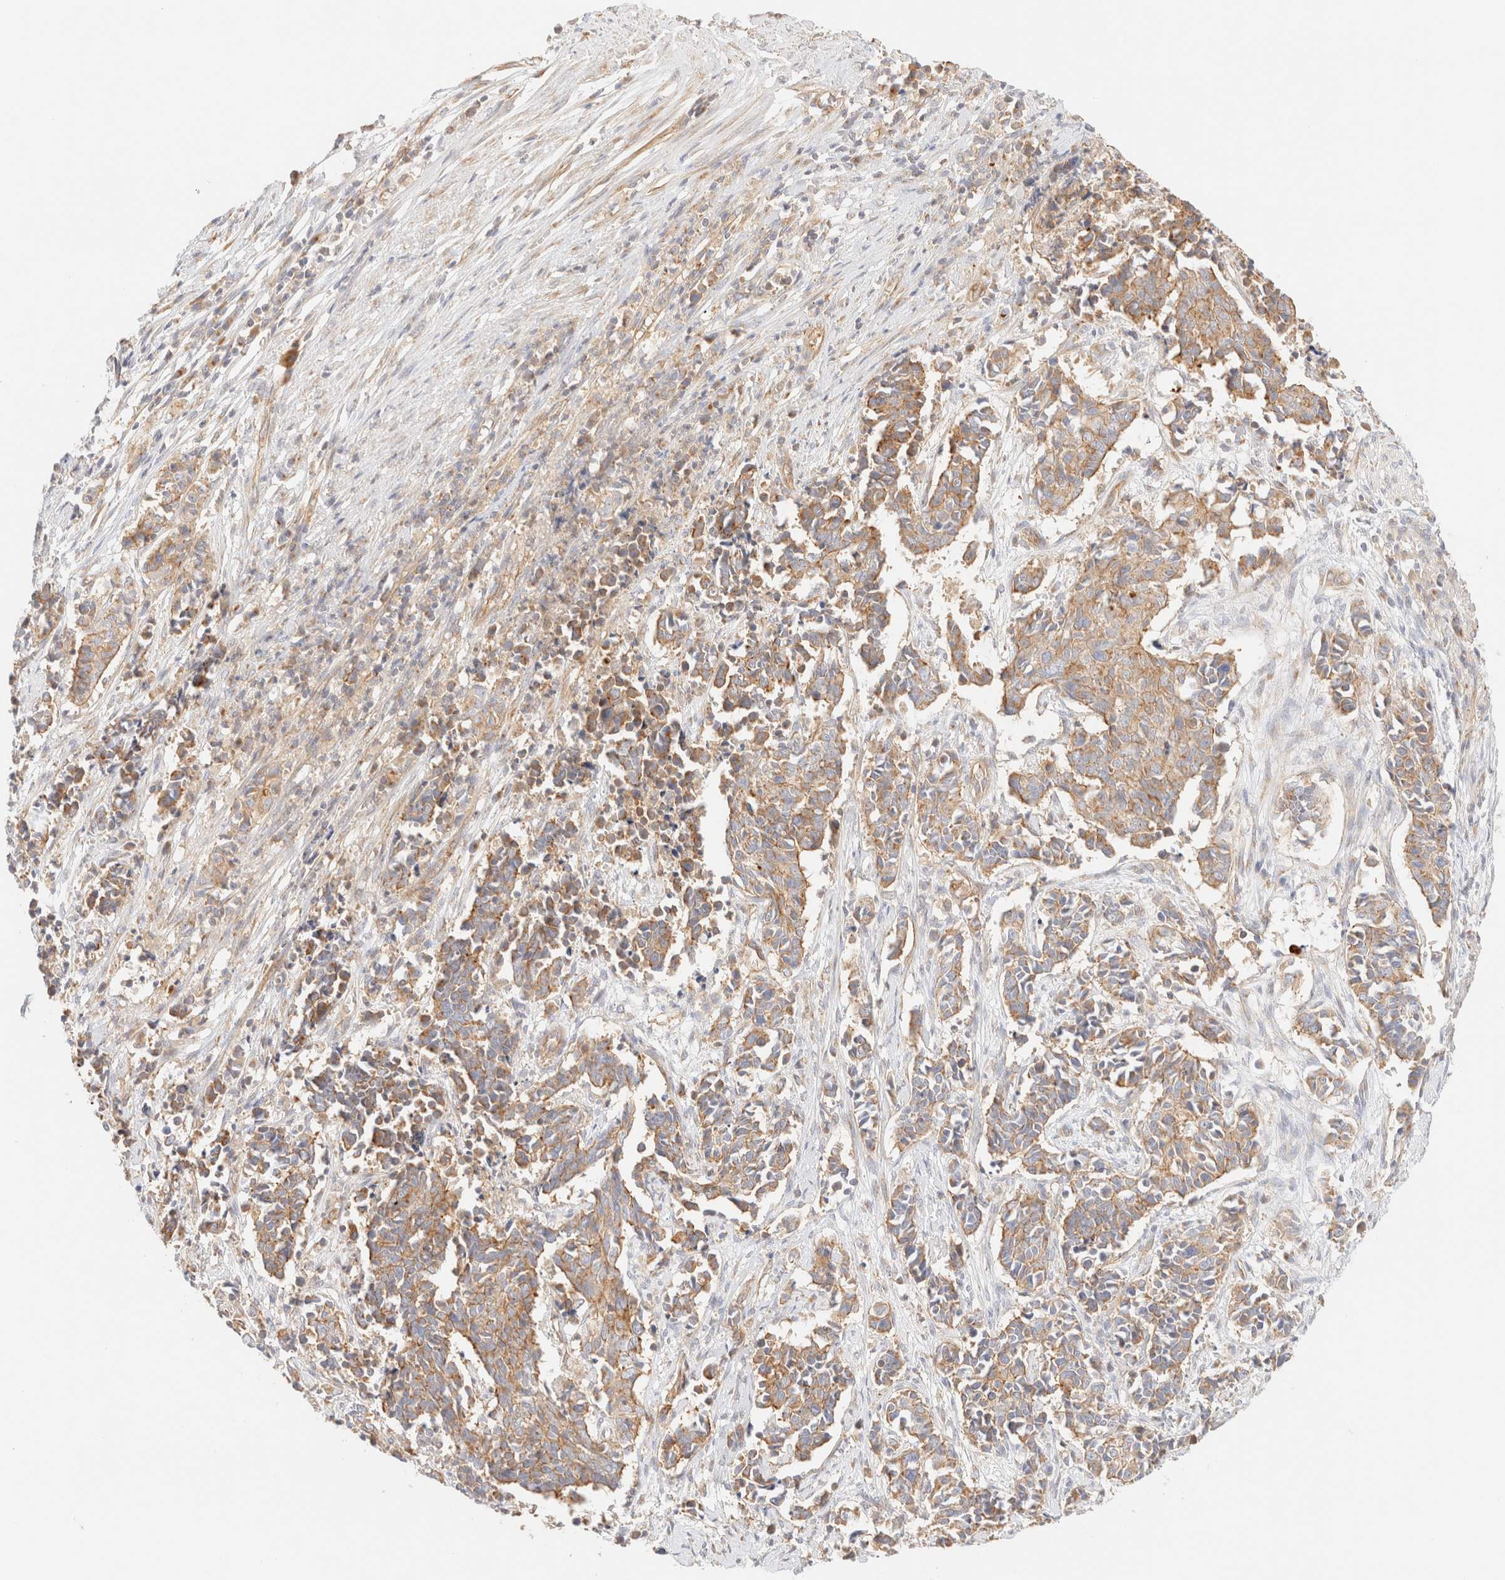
{"staining": {"intensity": "moderate", "quantity": ">75%", "location": "cytoplasmic/membranous"}, "tissue": "cervical cancer", "cell_type": "Tumor cells", "image_type": "cancer", "snomed": [{"axis": "morphology", "description": "Normal tissue, NOS"}, {"axis": "morphology", "description": "Squamous cell carcinoma, NOS"}, {"axis": "topography", "description": "Cervix"}], "caption": "Protein expression analysis of cervical cancer (squamous cell carcinoma) exhibits moderate cytoplasmic/membranous staining in about >75% of tumor cells.", "gene": "MYO10", "patient": {"sex": "female", "age": 35}}